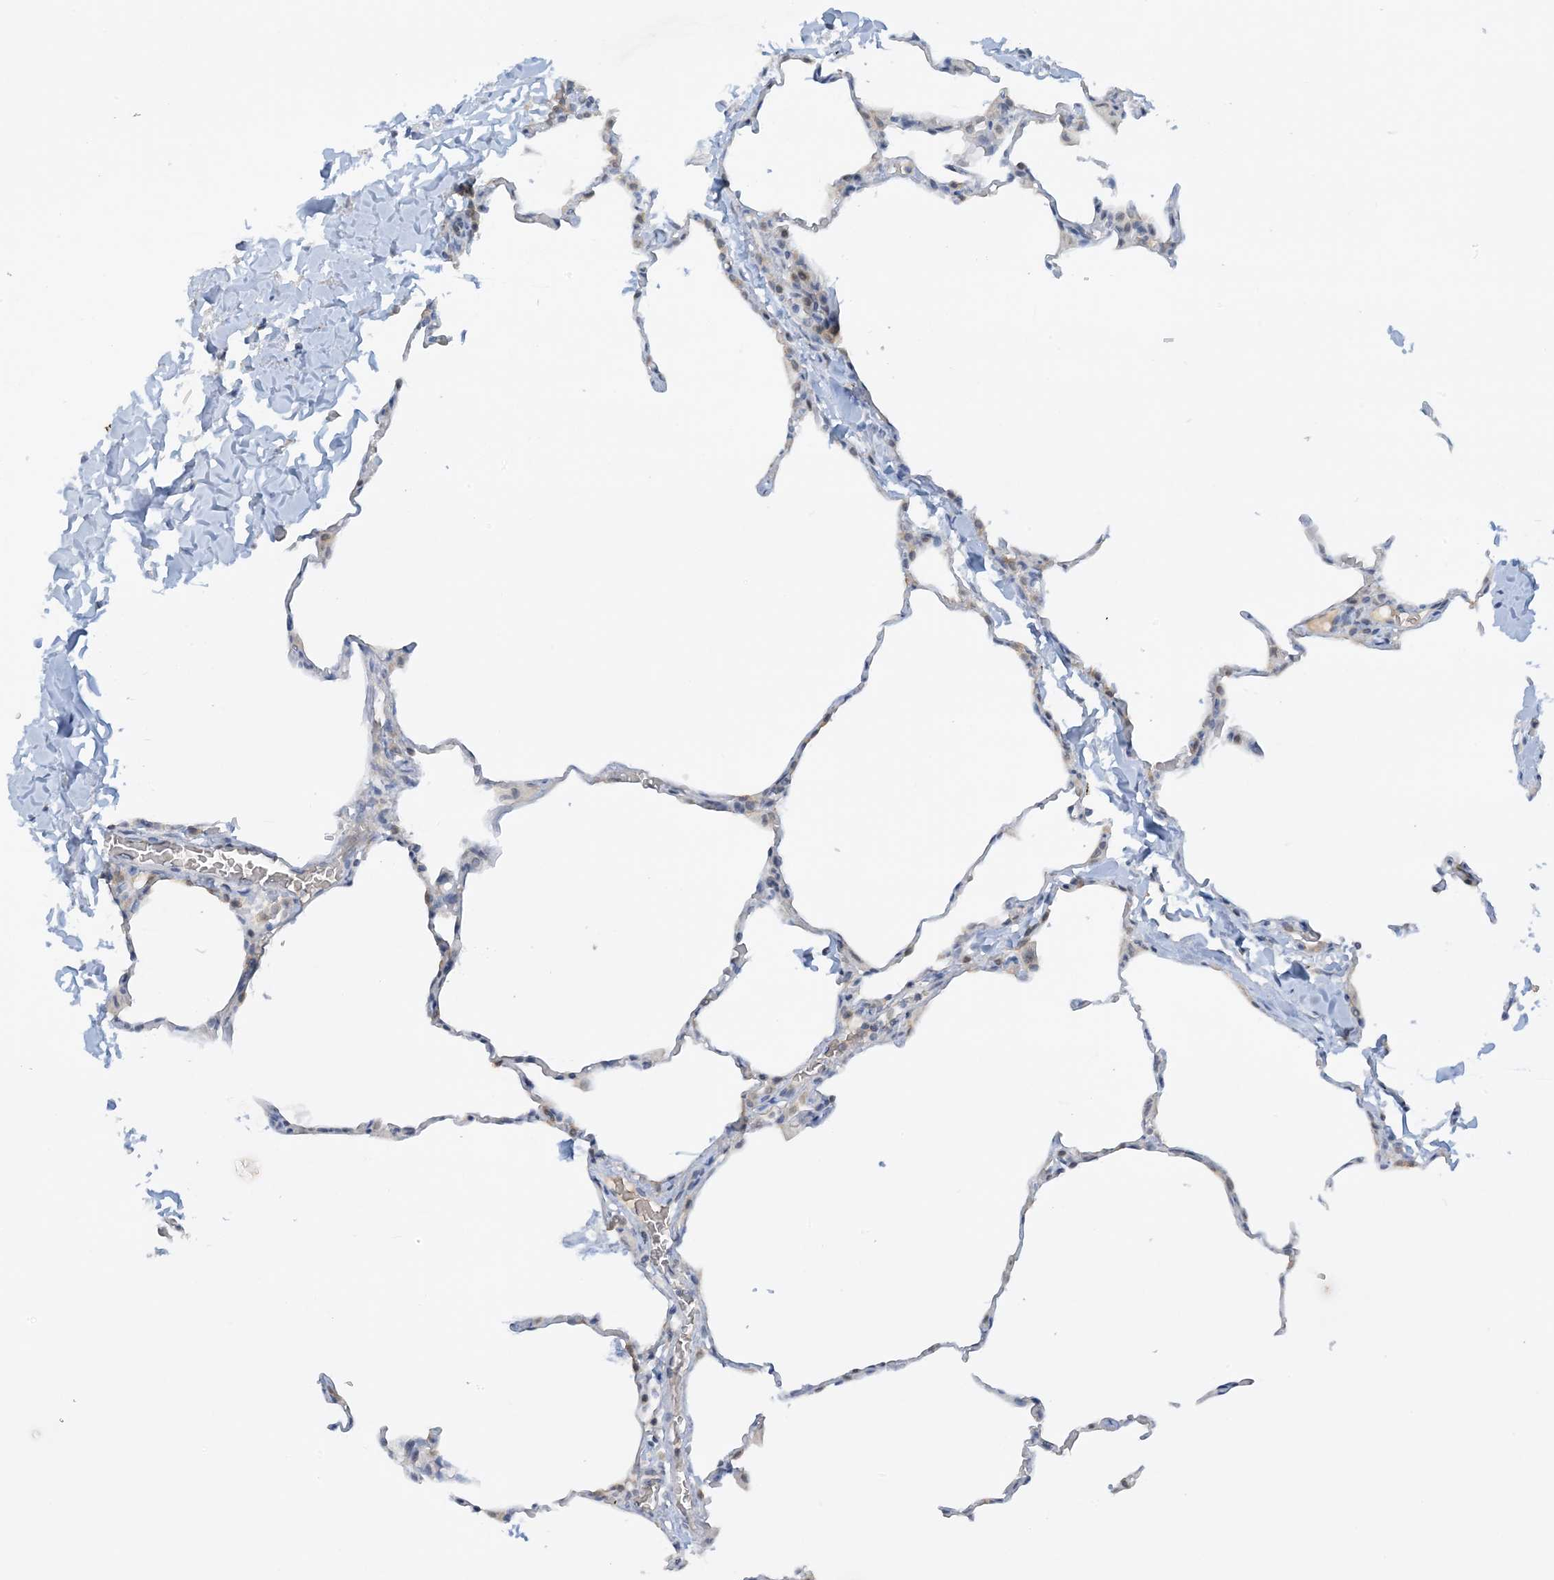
{"staining": {"intensity": "negative", "quantity": "none", "location": "none"}, "tissue": "lung", "cell_type": "Alveolar cells", "image_type": "normal", "snomed": [{"axis": "morphology", "description": "Normal tissue, NOS"}, {"axis": "topography", "description": "Lung"}], "caption": "Immunohistochemistry (IHC) micrograph of unremarkable lung: human lung stained with DAB reveals no significant protein expression in alveolar cells. The staining was performed using DAB (3,3'-diaminobenzidine) to visualize the protein expression in brown, while the nuclei were stained in blue with hematoxylin (Magnification: 20x).", "gene": "UBE2E1", "patient": {"sex": "male", "age": 20}}